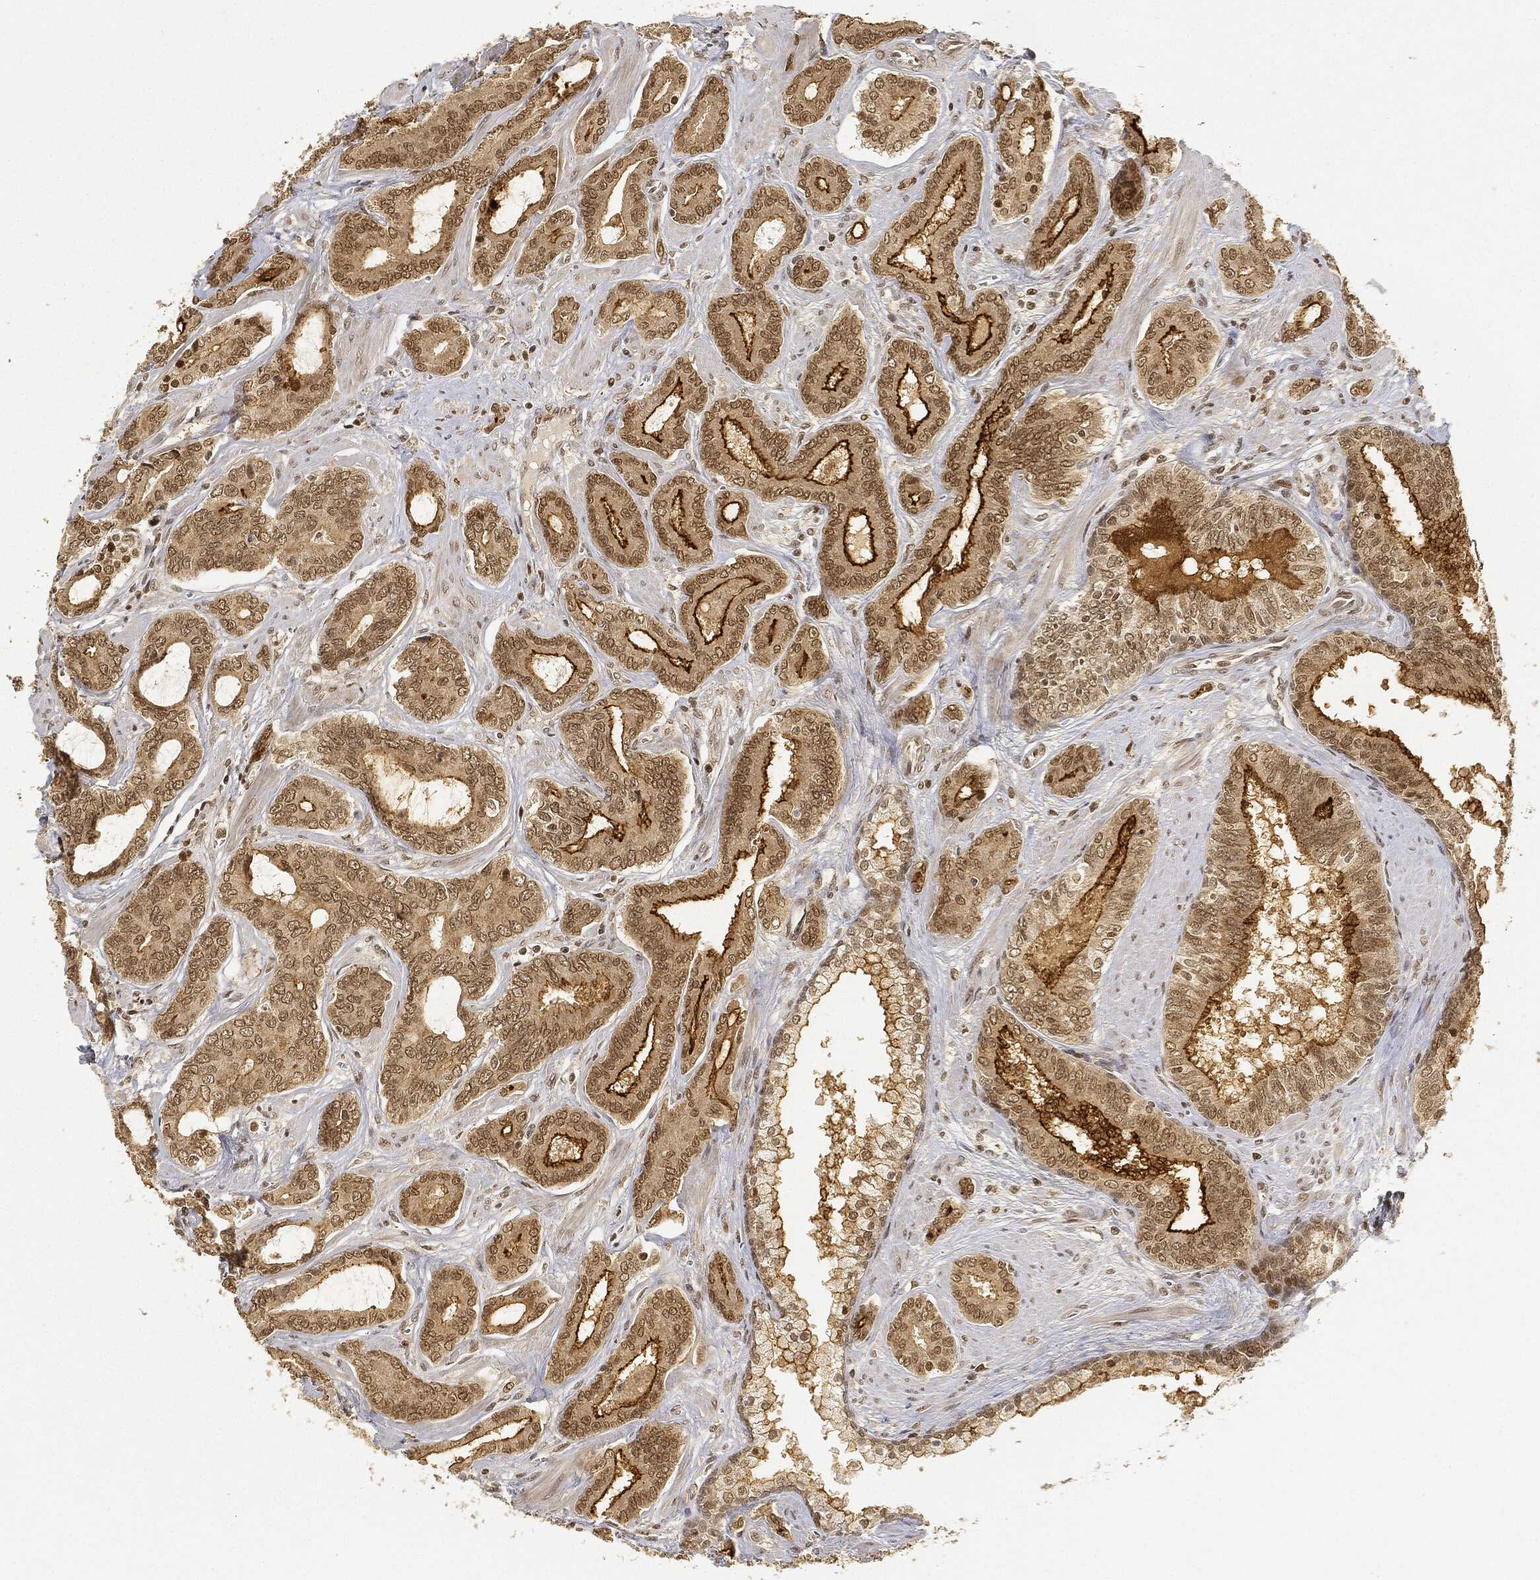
{"staining": {"intensity": "strong", "quantity": "<25%", "location": "cytoplasmic/membranous"}, "tissue": "prostate cancer", "cell_type": "Tumor cells", "image_type": "cancer", "snomed": [{"axis": "morphology", "description": "Adenocarcinoma, NOS"}, {"axis": "topography", "description": "Prostate"}], "caption": "IHC staining of prostate cancer (adenocarcinoma), which displays medium levels of strong cytoplasmic/membranous expression in approximately <25% of tumor cells indicating strong cytoplasmic/membranous protein staining. The staining was performed using DAB (brown) for protein detection and nuclei were counterstained in hematoxylin (blue).", "gene": "CIB1", "patient": {"sex": "male", "age": 55}}